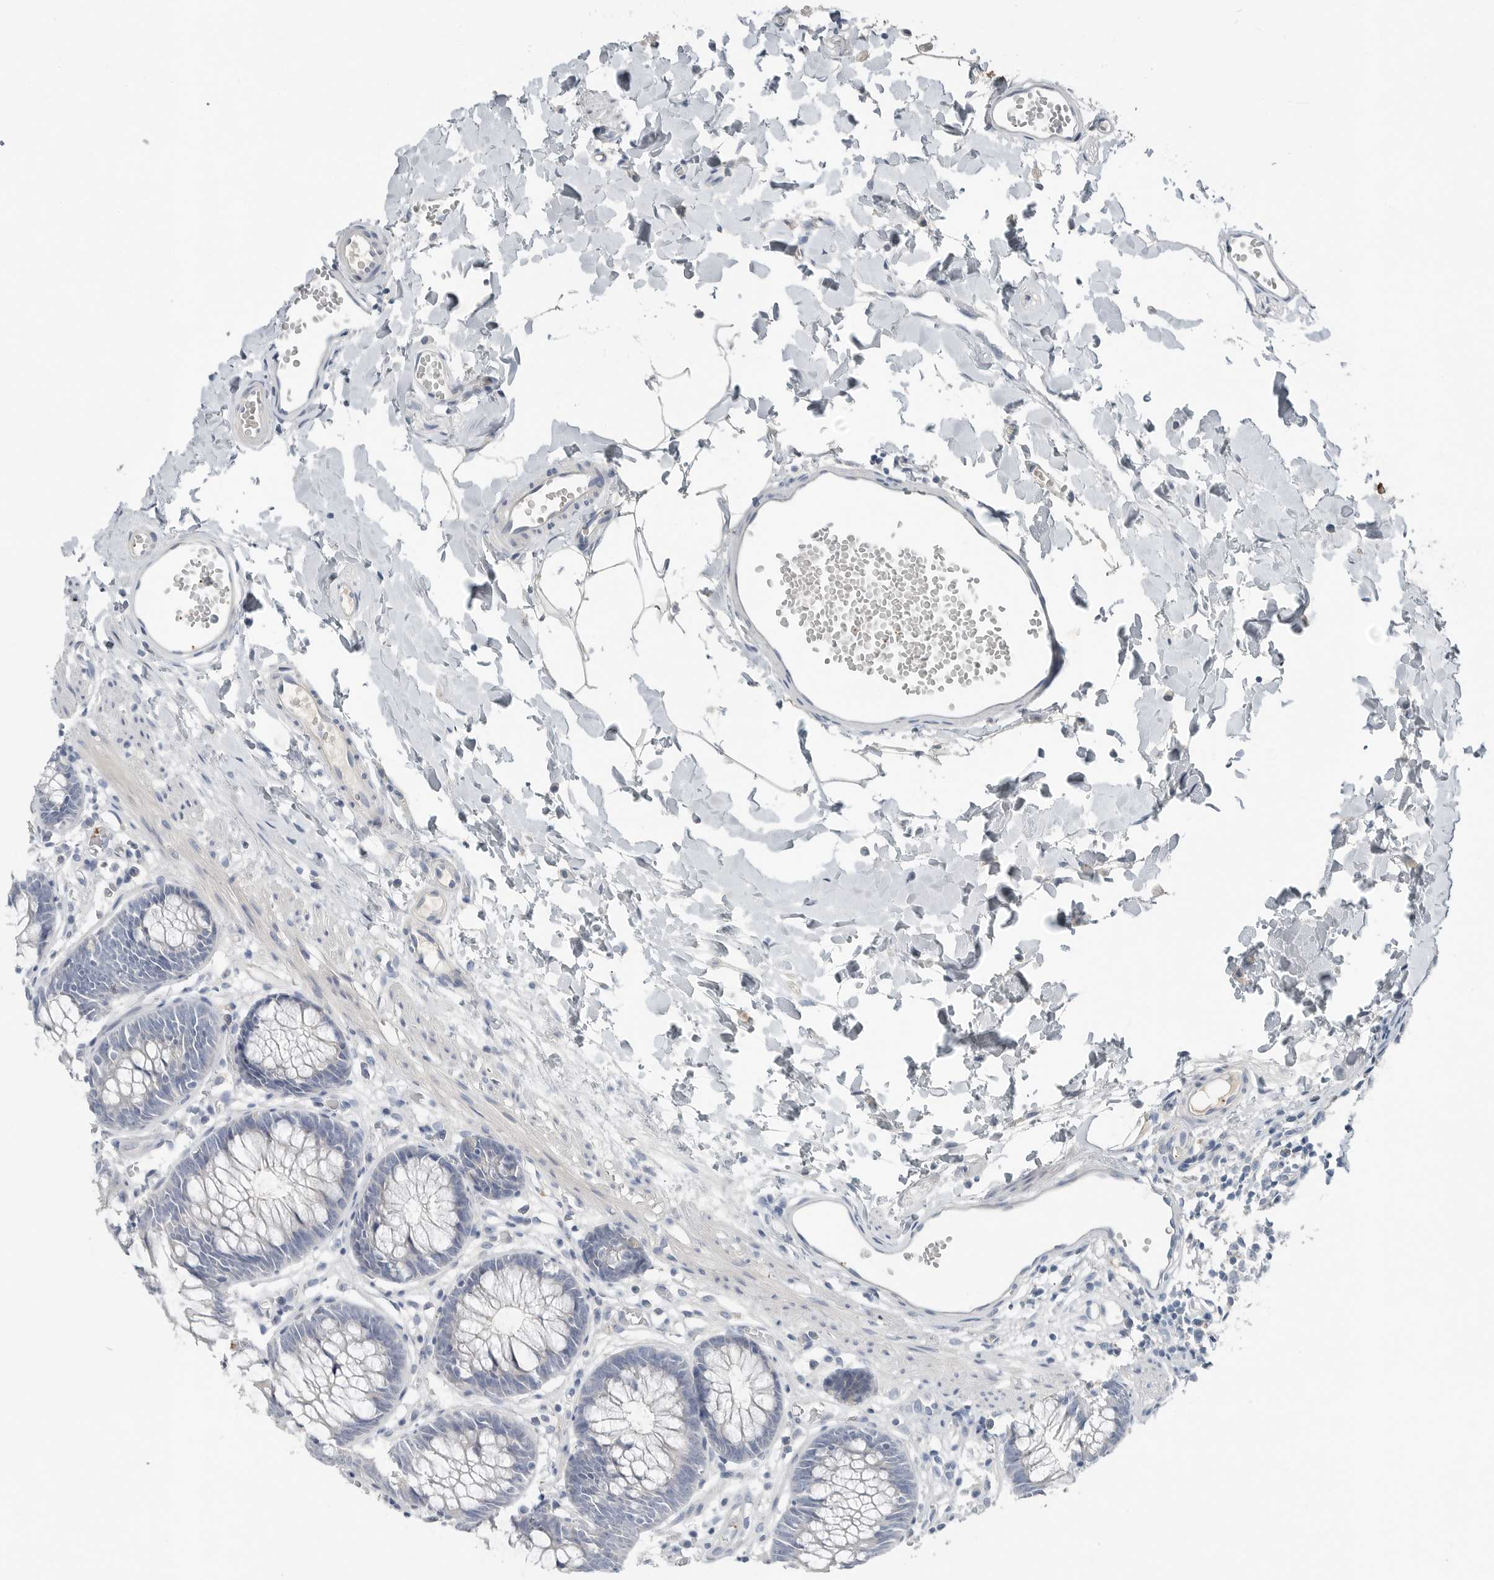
{"staining": {"intensity": "negative", "quantity": "none", "location": "none"}, "tissue": "colon", "cell_type": "Endothelial cells", "image_type": "normal", "snomed": [{"axis": "morphology", "description": "Normal tissue, NOS"}, {"axis": "topography", "description": "Colon"}], "caption": "There is no significant staining in endothelial cells of colon. (DAB IHC, high magnification).", "gene": "SERPINB7", "patient": {"sex": "male", "age": 14}}